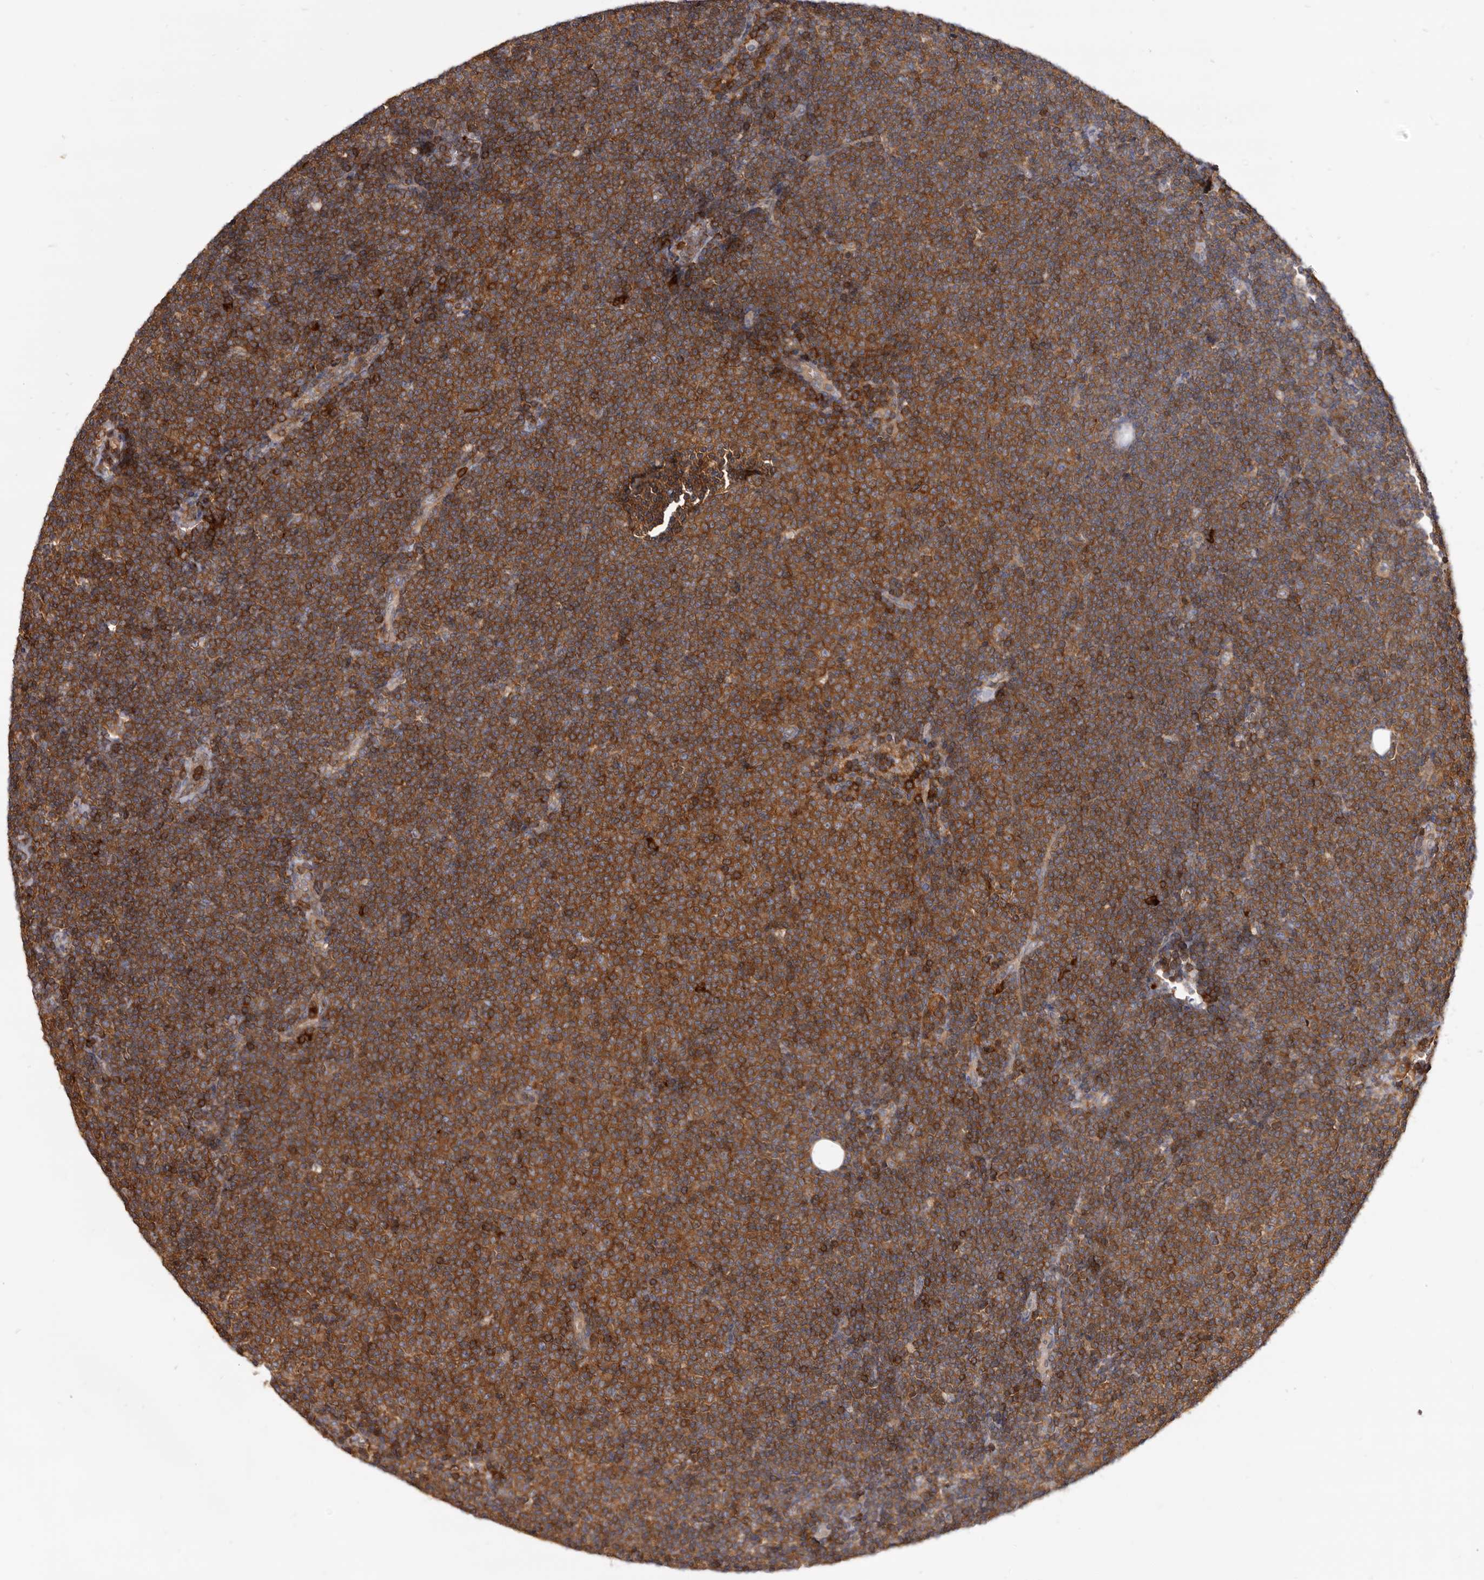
{"staining": {"intensity": "strong", "quantity": ">75%", "location": "cytoplasmic/membranous"}, "tissue": "lymphoma", "cell_type": "Tumor cells", "image_type": "cancer", "snomed": [{"axis": "morphology", "description": "Malignant lymphoma, non-Hodgkin's type, Low grade"}, {"axis": "topography", "description": "Lymph node"}], "caption": "The histopathology image exhibits a brown stain indicating the presence of a protein in the cytoplasmic/membranous of tumor cells in lymphoma.", "gene": "CBL", "patient": {"sex": "female", "age": 53}}